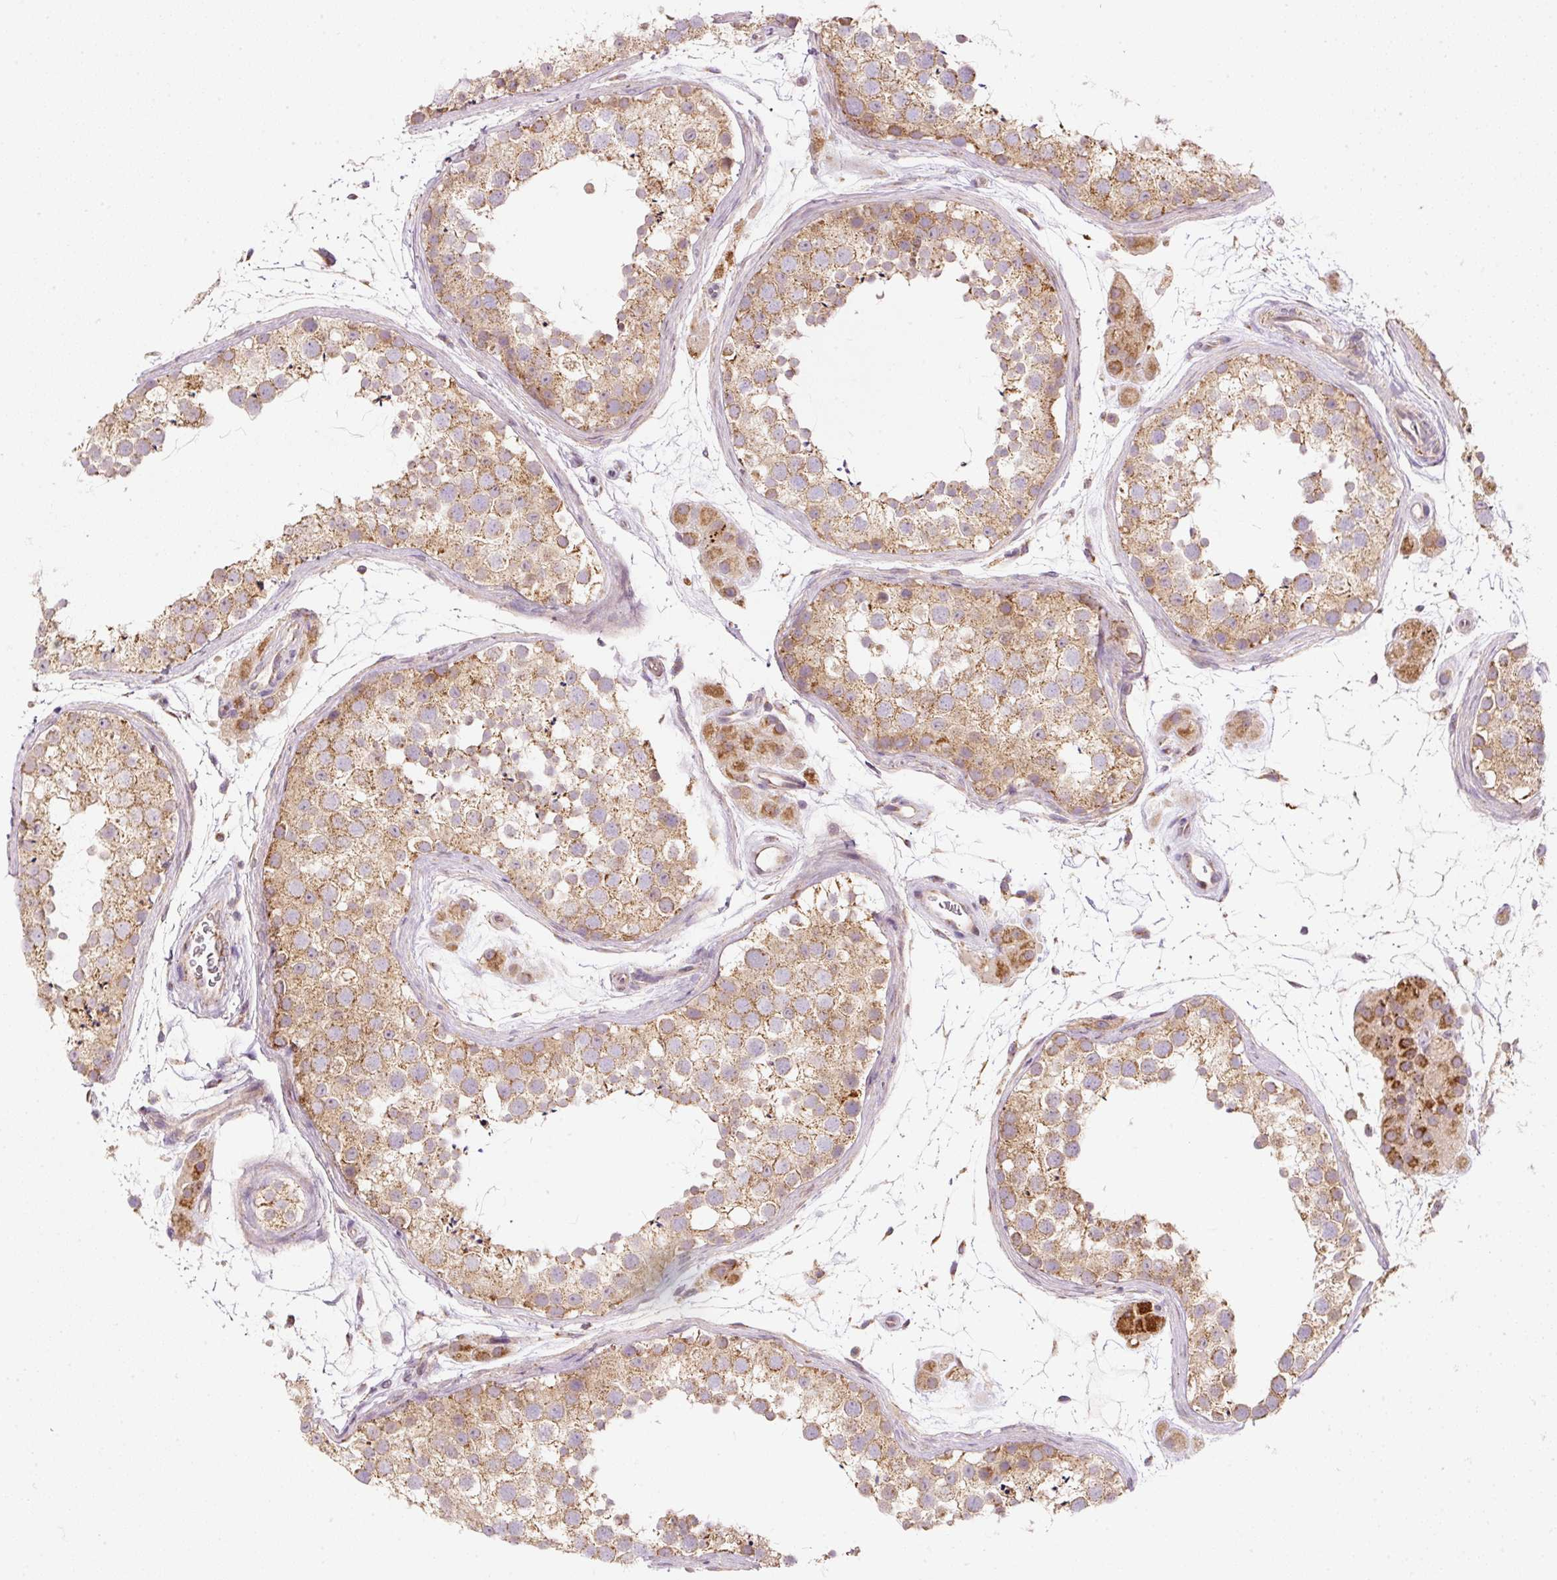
{"staining": {"intensity": "moderate", "quantity": ">75%", "location": "cytoplasmic/membranous"}, "tissue": "testis", "cell_type": "Cells in seminiferous ducts", "image_type": "normal", "snomed": [{"axis": "morphology", "description": "Normal tissue, NOS"}, {"axis": "topography", "description": "Testis"}], "caption": "This image demonstrates immunohistochemistry staining of normal testis, with medium moderate cytoplasmic/membranous expression in approximately >75% of cells in seminiferous ducts.", "gene": "FAM78B", "patient": {"sex": "male", "age": 41}}